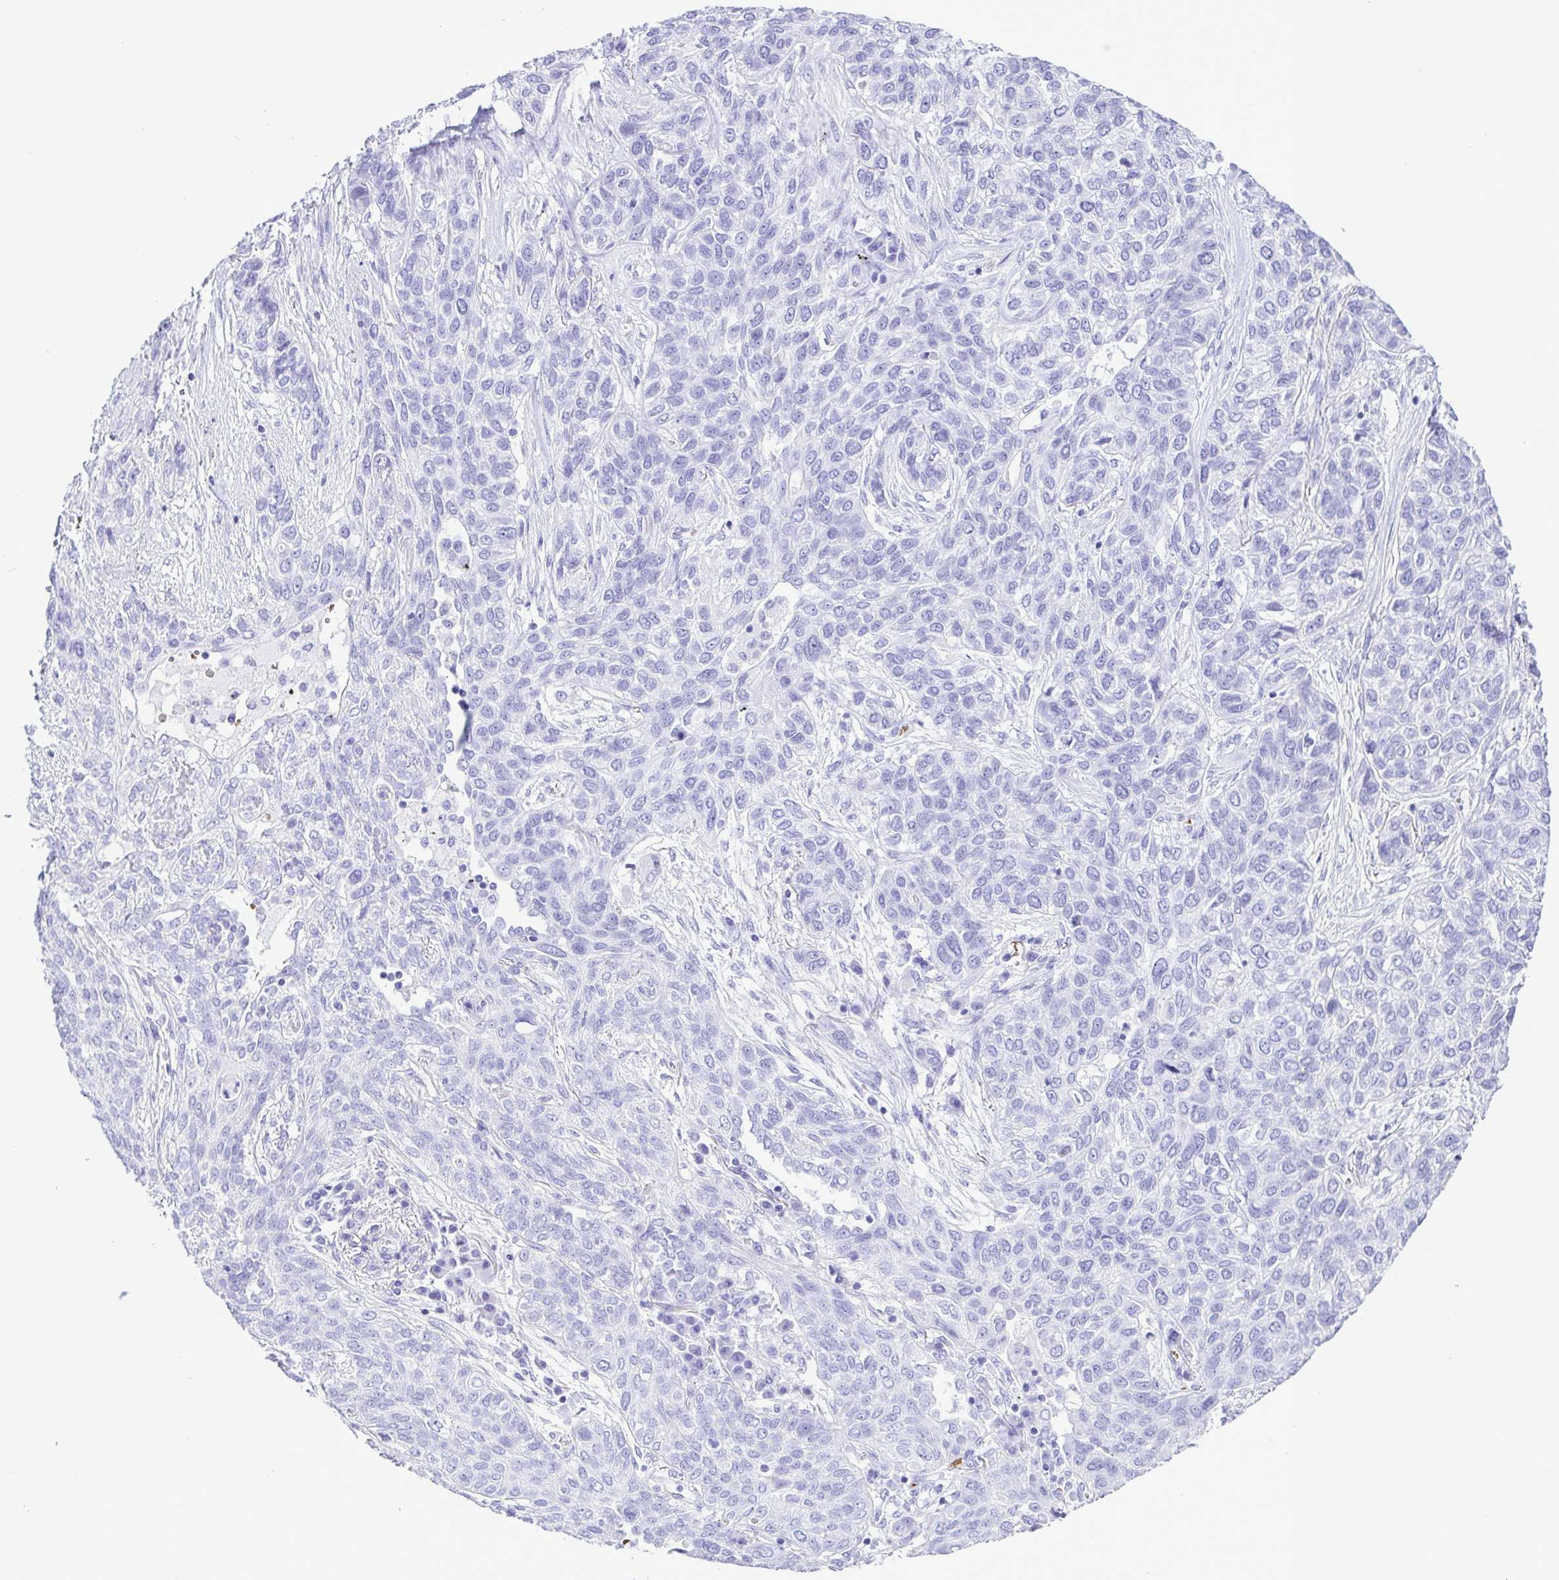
{"staining": {"intensity": "negative", "quantity": "none", "location": "none"}, "tissue": "lung cancer", "cell_type": "Tumor cells", "image_type": "cancer", "snomed": [{"axis": "morphology", "description": "Squamous cell carcinoma, NOS"}, {"axis": "topography", "description": "Lung"}], "caption": "Immunohistochemical staining of lung squamous cell carcinoma reveals no significant expression in tumor cells.", "gene": "SYT1", "patient": {"sex": "female", "age": 70}}